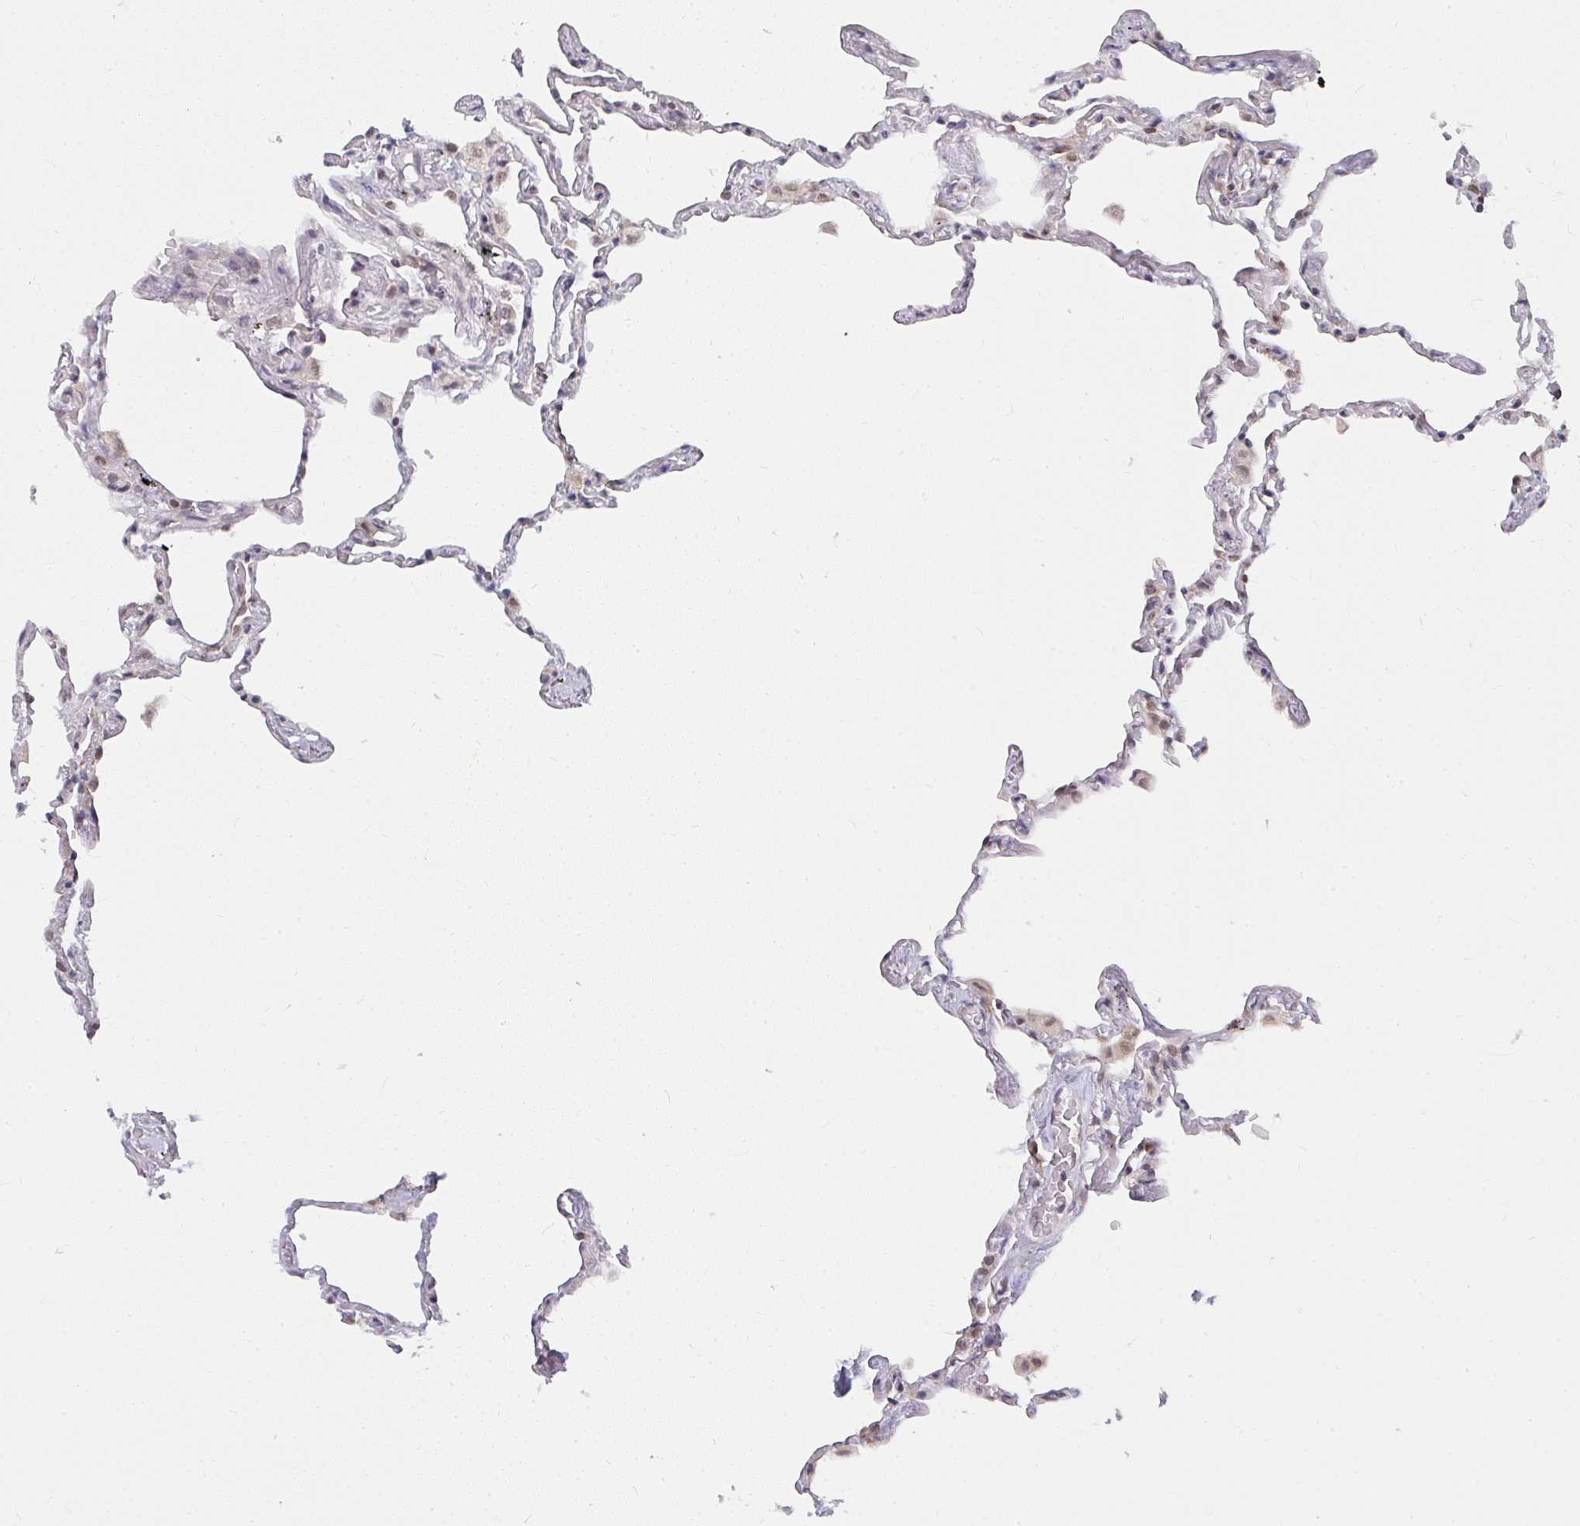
{"staining": {"intensity": "moderate", "quantity": "25%-75%", "location": "nuclear"}, "tissue": "lung", "cell_type": "Alveolar cells", "image_type": "normal", "snomed": [{"axis": "morphology", "description": "Normal tissue, NOS"}, {"axis": "topography", "description": "Lung"}], "caption": "Protein staining exhibits moderate nuclear expression in approximately 25%-75% of alveolar cells in benign lung.", "gene": "SYNCRIP", "patient": {"sex": "female", "age": 67}}